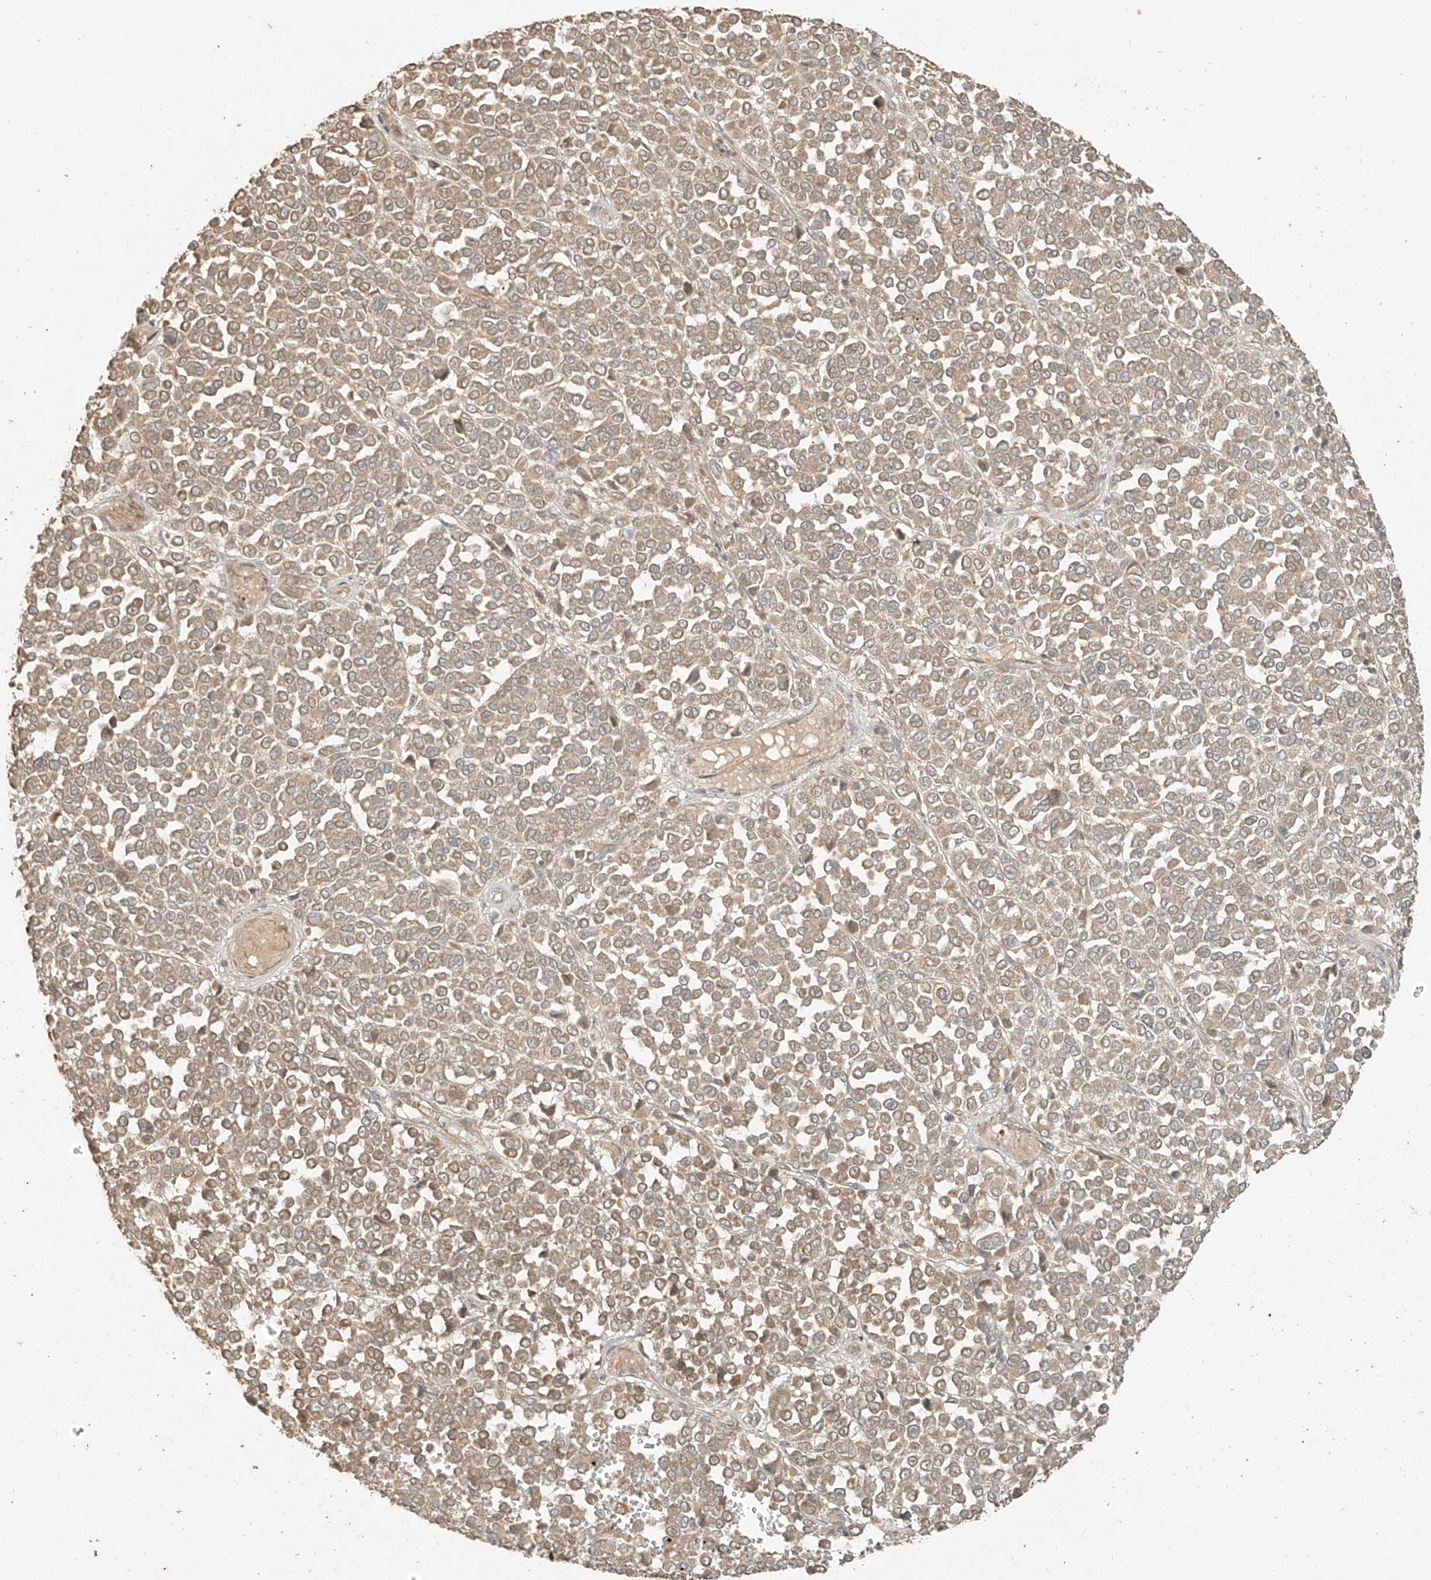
{"staining": {"intensity": "weak", "quantity": ">75%", "location": "cytoplasmic/membranous"}, "tissue": "melanoma", "cell_type": "Tumor cells", "image_type": "cancer", "snomed": [{"axis": "morphology", "description": "Malignant melanoma, Metastatic site"}, {"axis": "topography", "description": "Pancreas"}], "caption": "Melanoma stained with a brown dye reveals weak cytoplasmic/membranous positive positivity in about >75% of tumor cells.", "gene": "ANKZF1", "patient": {"sex": "female", "age": 30}}